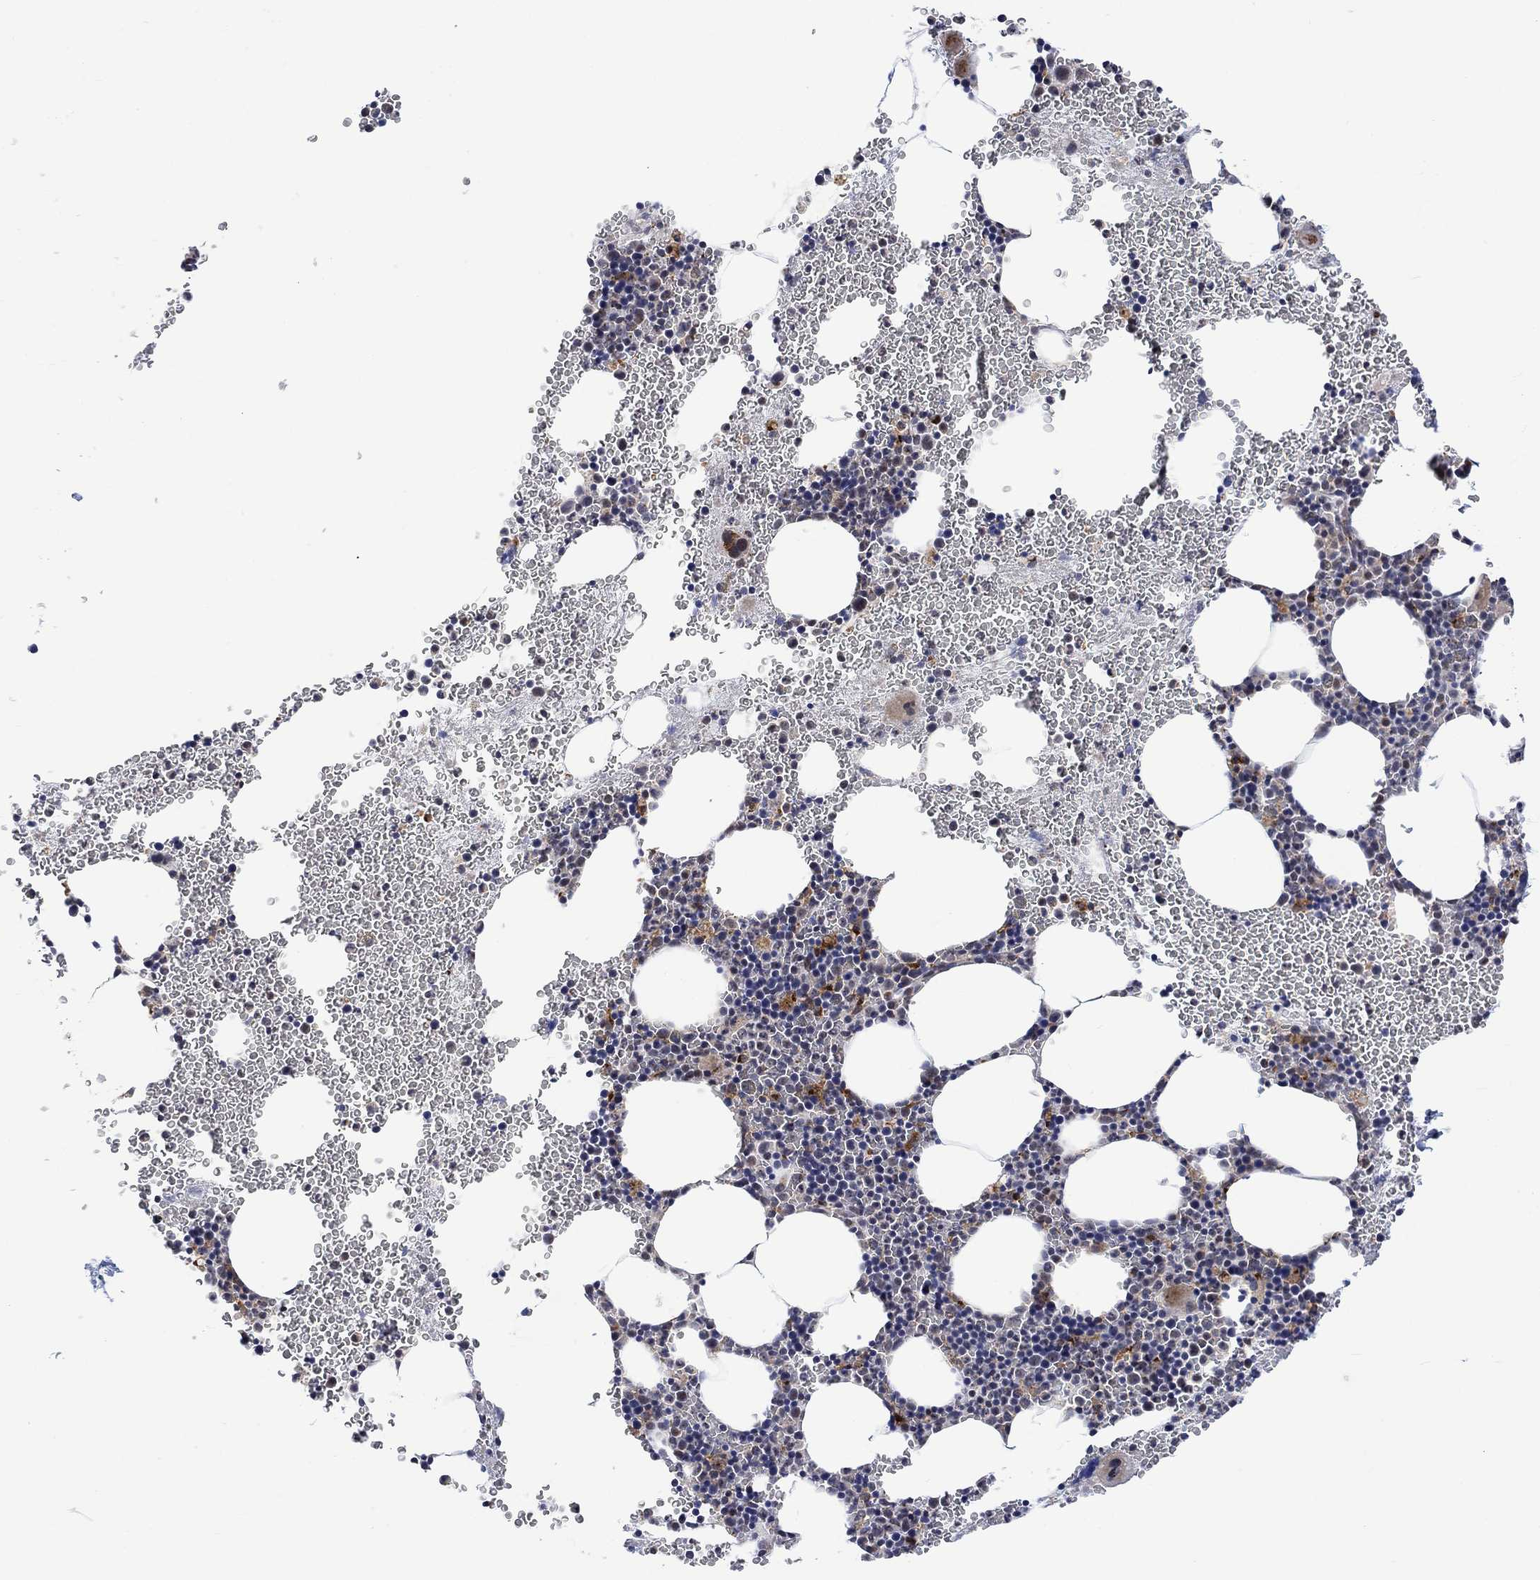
{"staining": {"intensity": "strong", "quantity": "<25%", "location": "cytoplasmic/membranous"}, "tissue": "bone marrow", "cell_type": "Hematopoietic cells", "image_type": "normal", "snomed": [{"axis": "morphology", "description": "Normal tissue, NOS"}, {"axis": "topography", "description": "Bone marrow"}], "caption": "DAB immunohistochemical staining of benign human bone marrow reveals strong cytoplasmic/membranous protein expression in about <25% of hematopoietic cells.", "gene": "SLC48A1", "patient": {"sex": "male", "age": 50}}